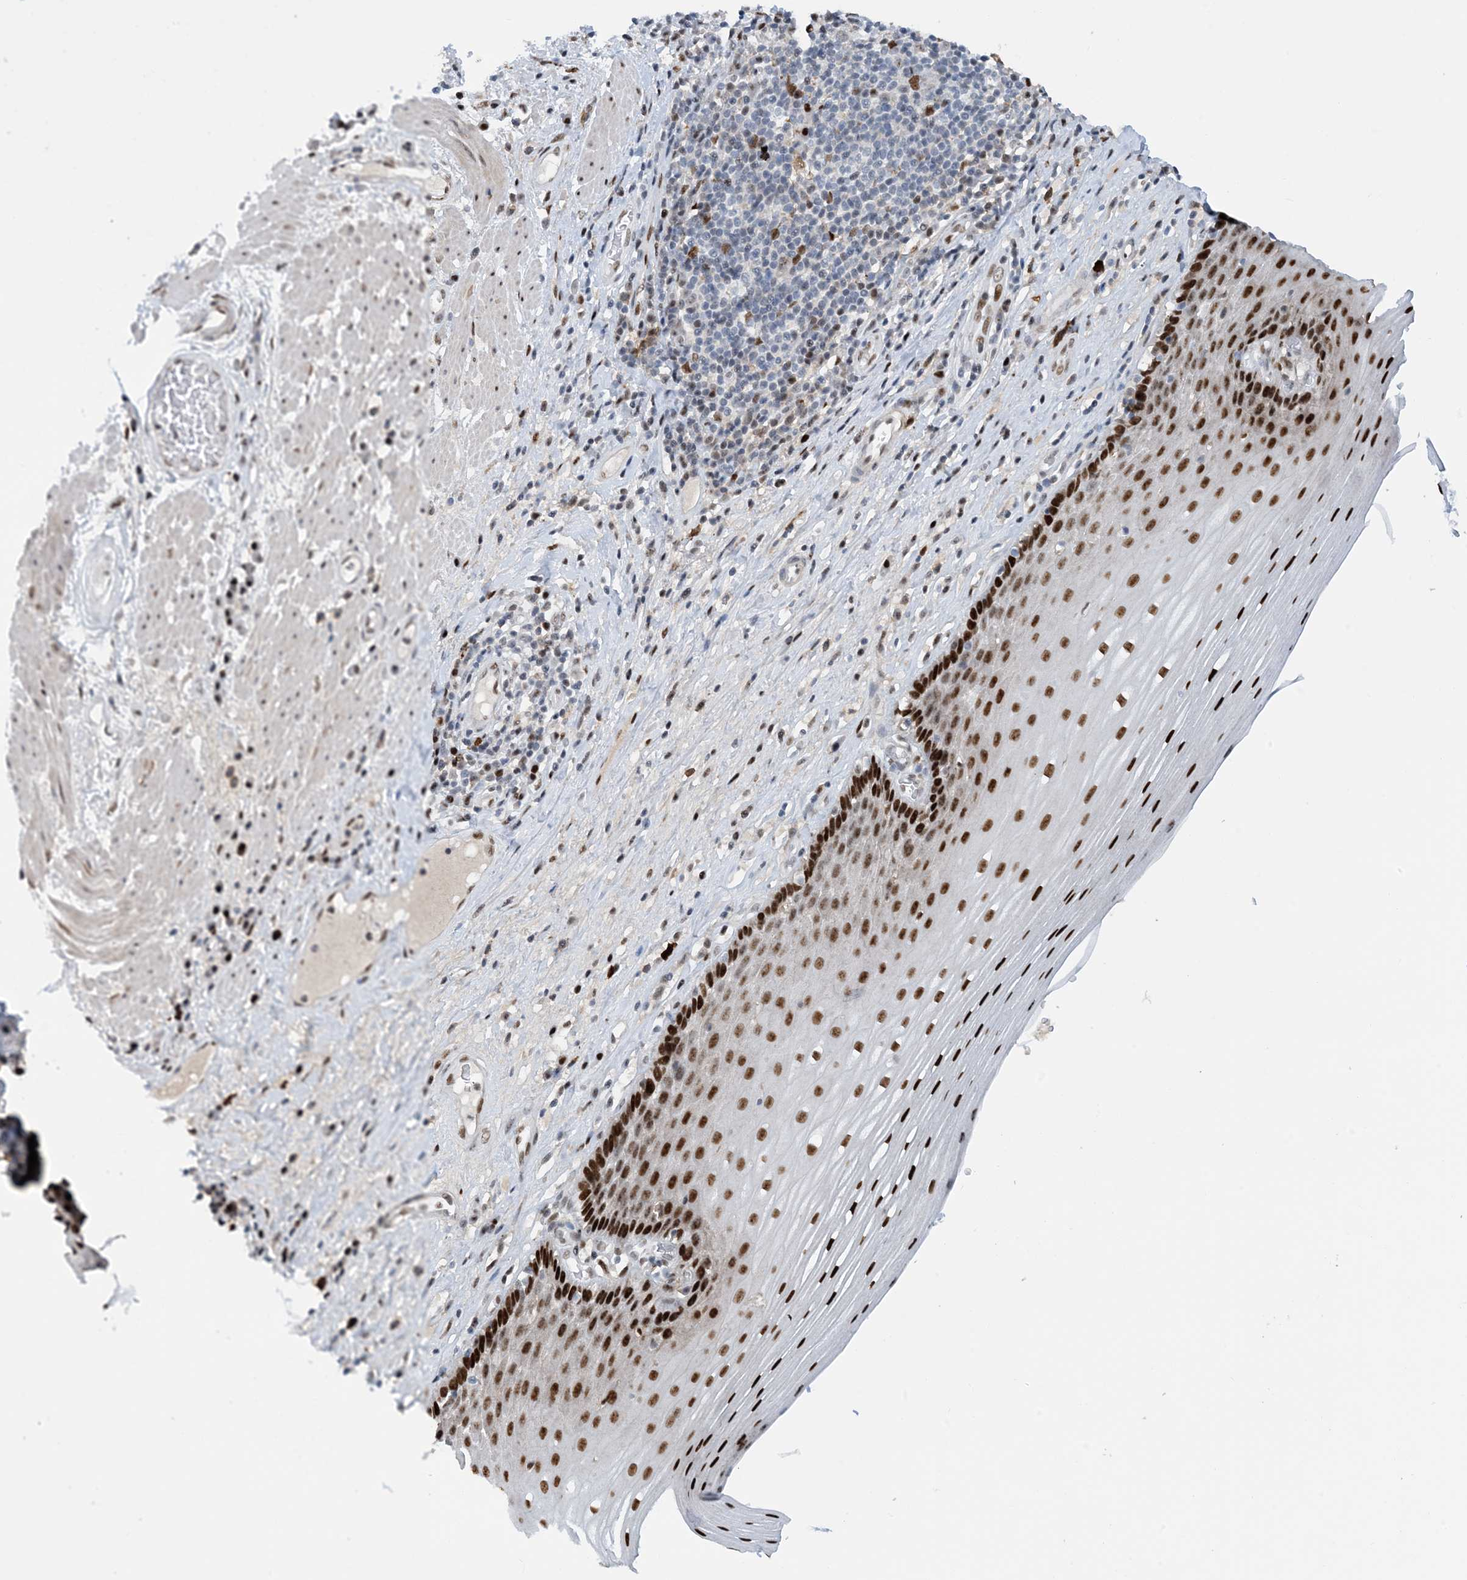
{"staining": {"intensity": "strong", "quantity": ">75%", "location": "nuclear"}, "tissue": "esophagus", "cell_type": "Squamous epithelial cells", "image_type": "normal", "snomed": [{"axis": "morphology", "description": "Normal tissue, NOS"}, {"axis": "topography", "description": "Esophagus"}], "caption": "Brown immunohistochemical staining in unremarkable esophagus reveals strong nuclear staining in approximately >75% of squamous epithelial cells.", "gene": "HEMK1", "patient": {"sex": "male", "age": 62}}